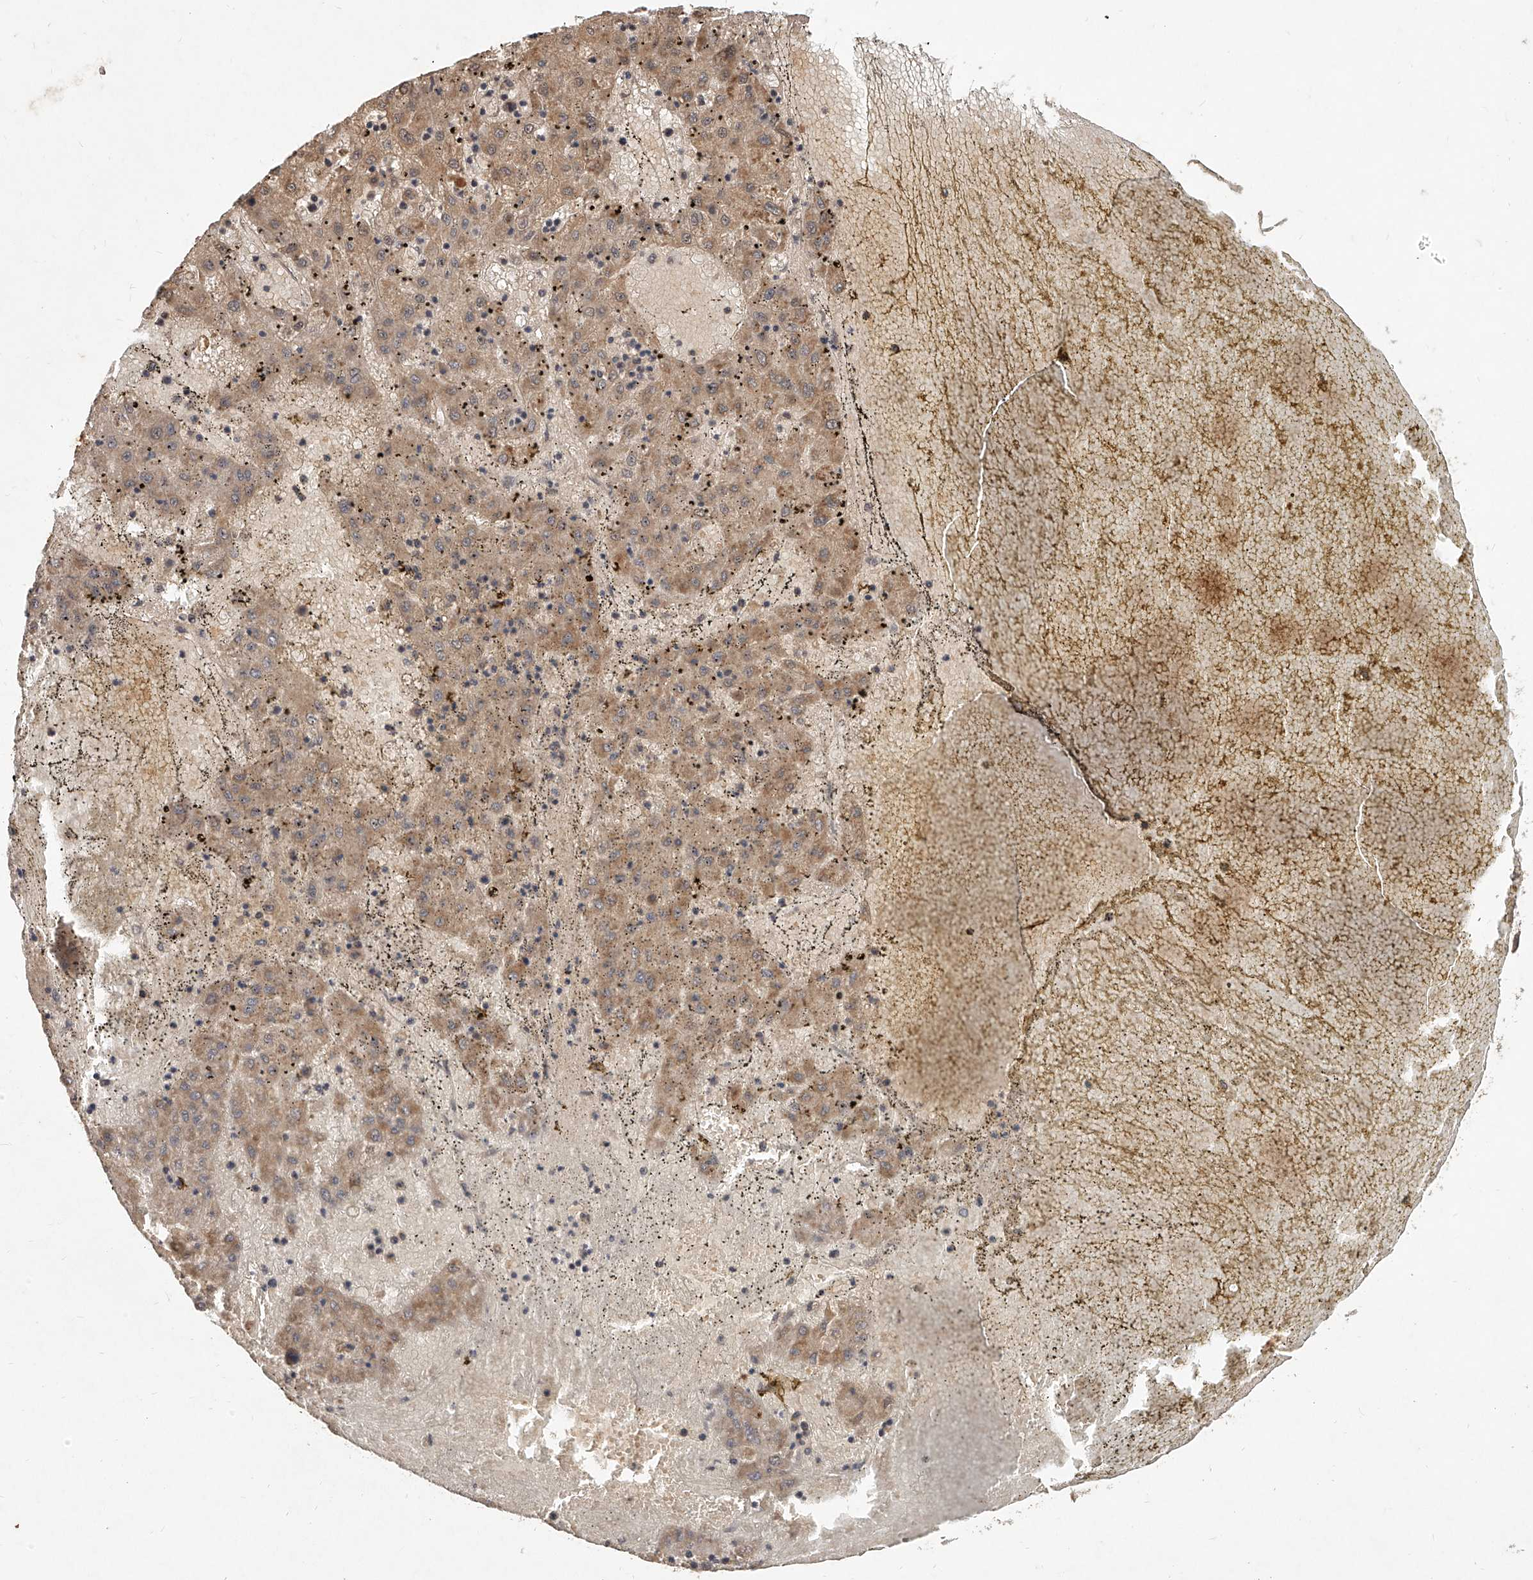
{"staining": {"intensity": "weak", "quantity": ">75%", "location": "cytoplasmic/membranous"}, "tissue": "liver cancer", "cell_type": "Tumor cells", "image_type": "cancer", "snomed": [{"axis": "morphology", "description": "Carcinoma, Hepatocellular, NOS"}, {"axis": "topography", "description": "Liver"}], "caption": "A micrograph of human hepatocellular carcinoma (liver) stained for a protein reveals weak cytoplasmic/membranous brown staining in tumor cells. (DAB (3,3'-diaminobenzidine) = brown stain, brightfield microscopy at high magnification).", "gene": "SLC37A1", "patient": {"sex": "male", "age": 72}}